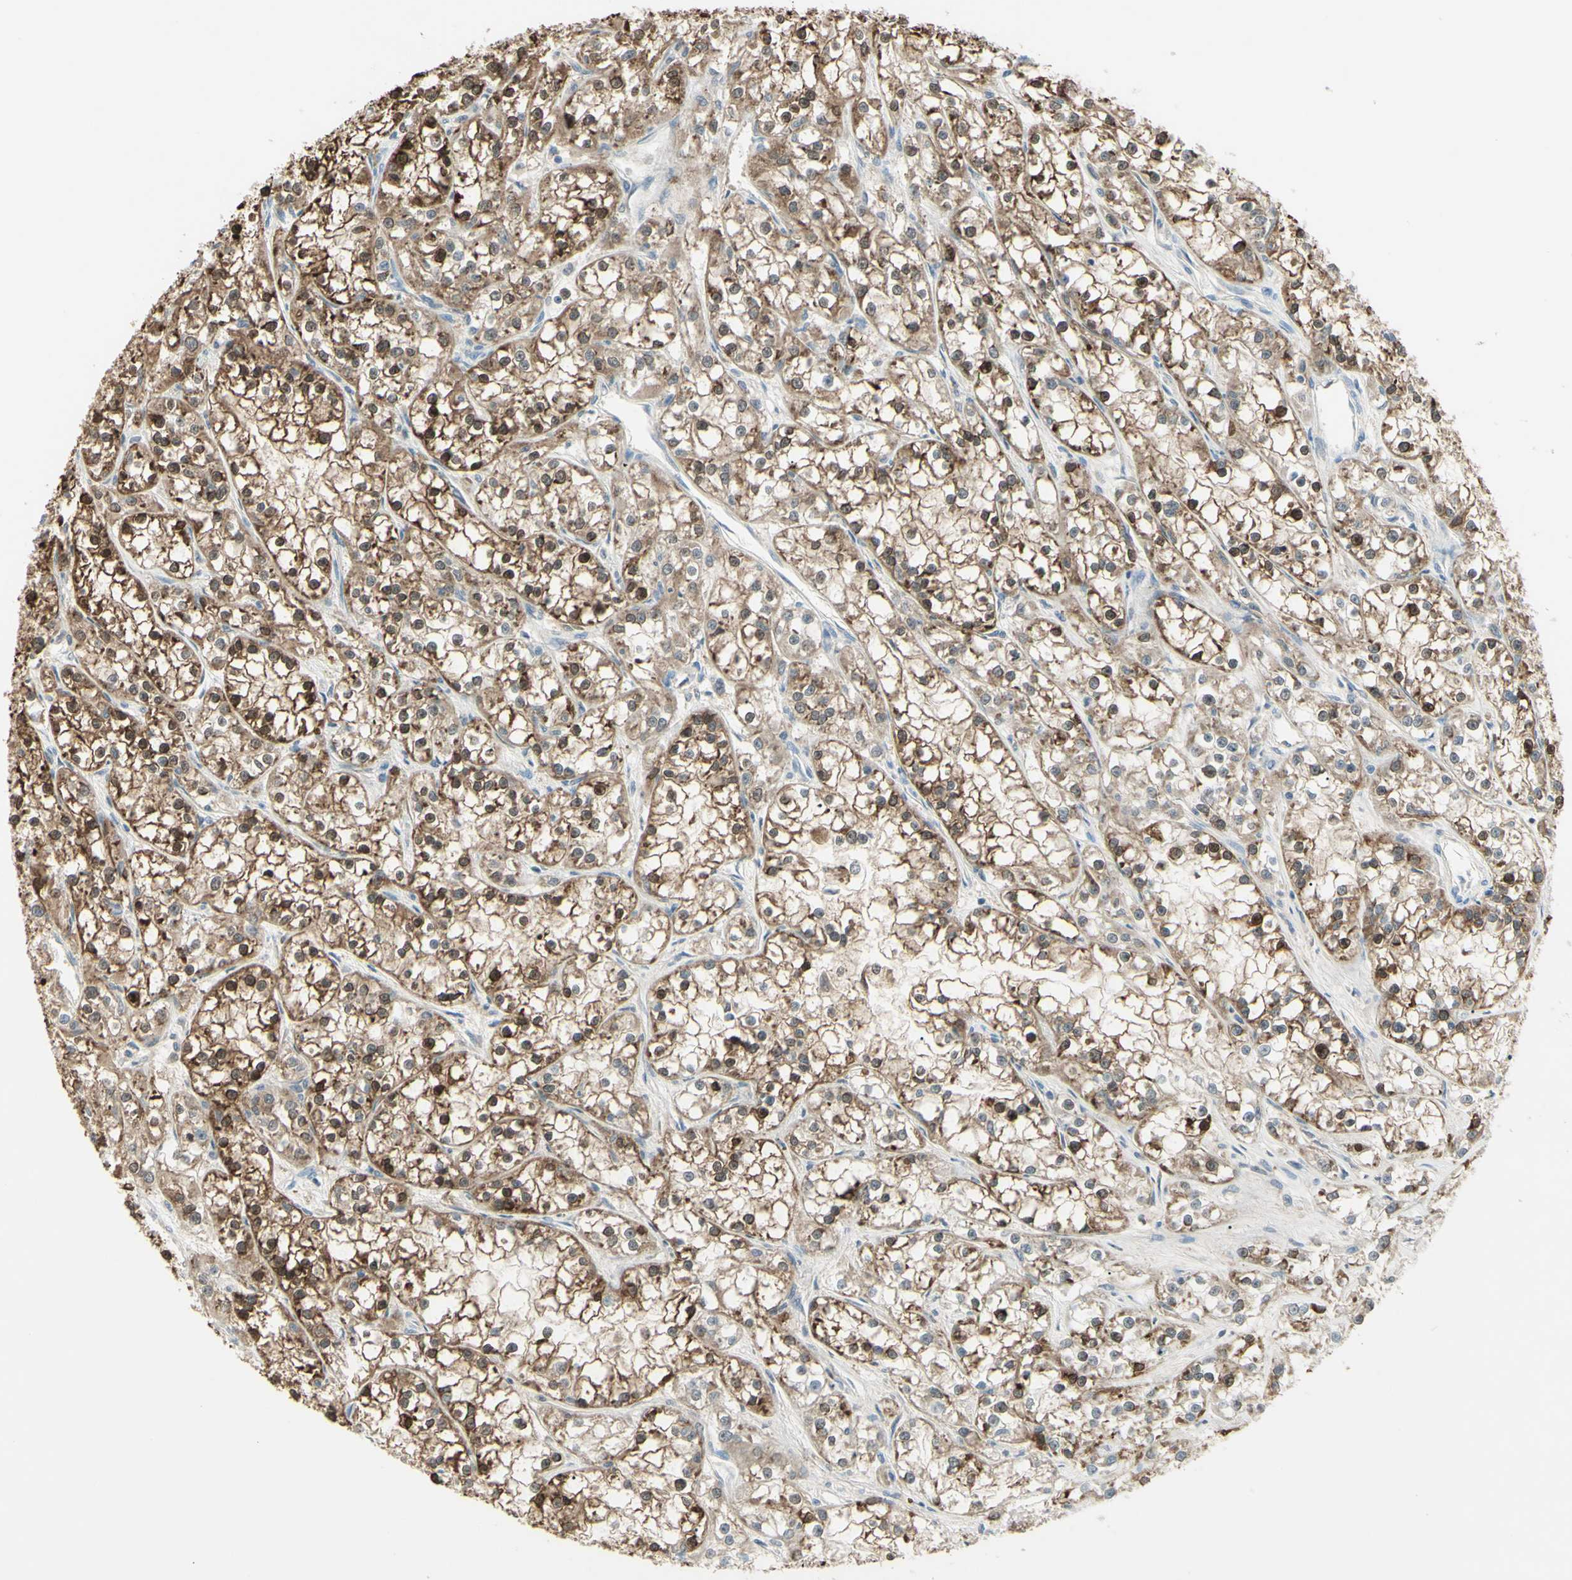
{"staining": {"intensity": "moderate", "quantity": ">75%", "location": "cytoplasmic/membranous,nuclear"}, "tissue": "renal cancer", "cell_type": "Tumor cells", "image_type": "cancer", "snomed": [{"axis": "morphology", "description": "Adenocarcinoma, NOS"}, {"axis": "topography", "description": "Kidney"}], "caption": "Renal adenocarcinoma was stained to show a protein in brown. There is medium levels of moderate cytoplasmic/membranous and nuclear staining in approximately >75% of tumor cells. (IHC, brightfield microscopy, high magnification).", "gene": "C1orf159", "patient": {"sex": "female", "age": 52}}